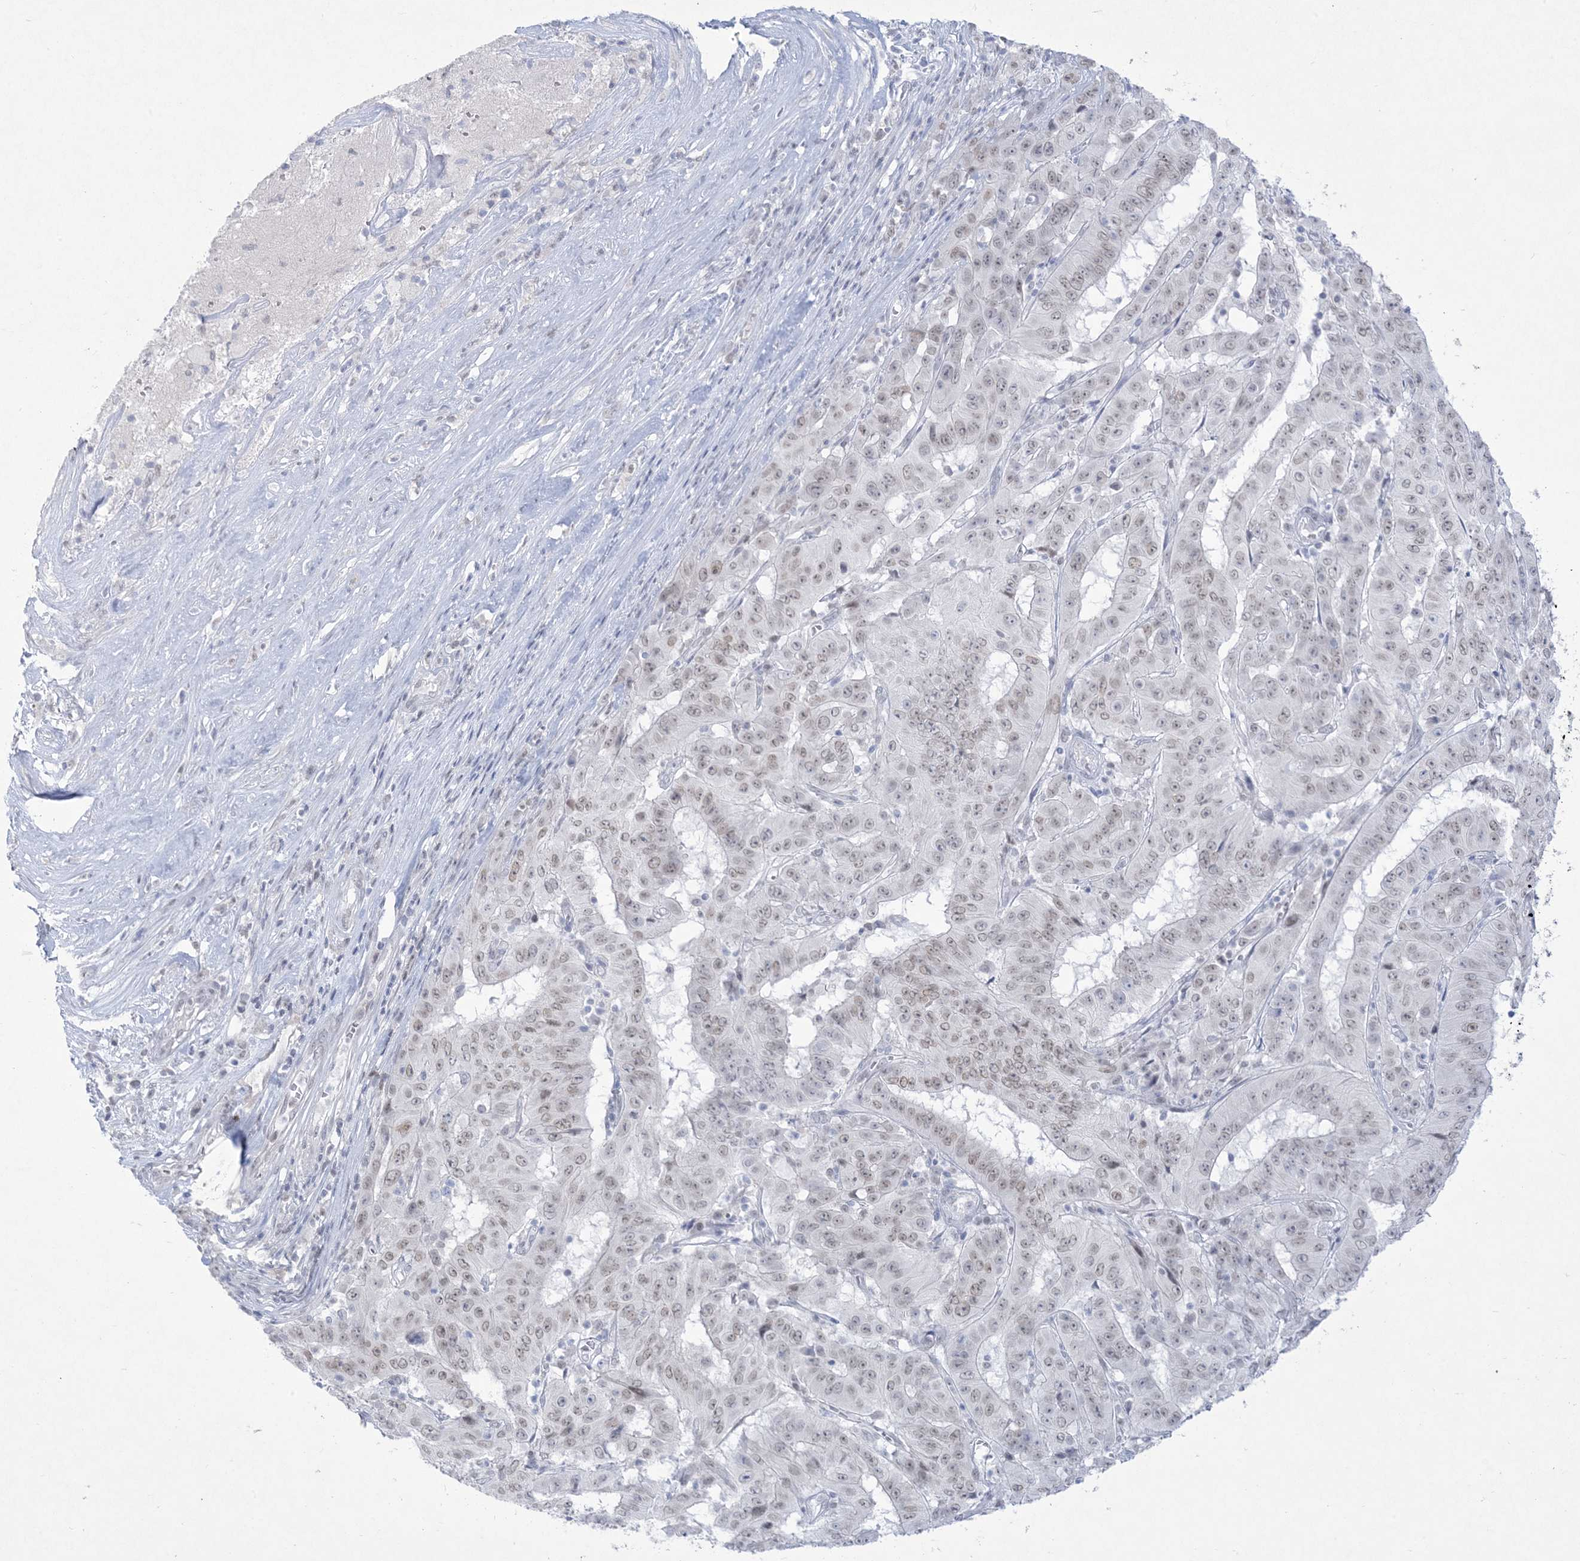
{"staining": {"intensity": "weak", "quantity": "25%-75%", "location": "nuclear"}, "tissue": "pancreatic cancer", "cell_type": "Tumor cells", "image_type": "cancer", "snomed": [{"axis": "morphology", "description": "Adenocarcinoma, NOS"}, {"axis": "topography", "description": "Pancreas"}], "caption": "DAB (3,3'-diaminobenzidine) immunohistochemical staining of pancreatic cancer (adenocarcinoma) exhibits weak nuclear protein staining in approximately 25%-75% of tumor cells.", "gene": "HOMEZ", "patient": {"sex": "male", "age": 63}}